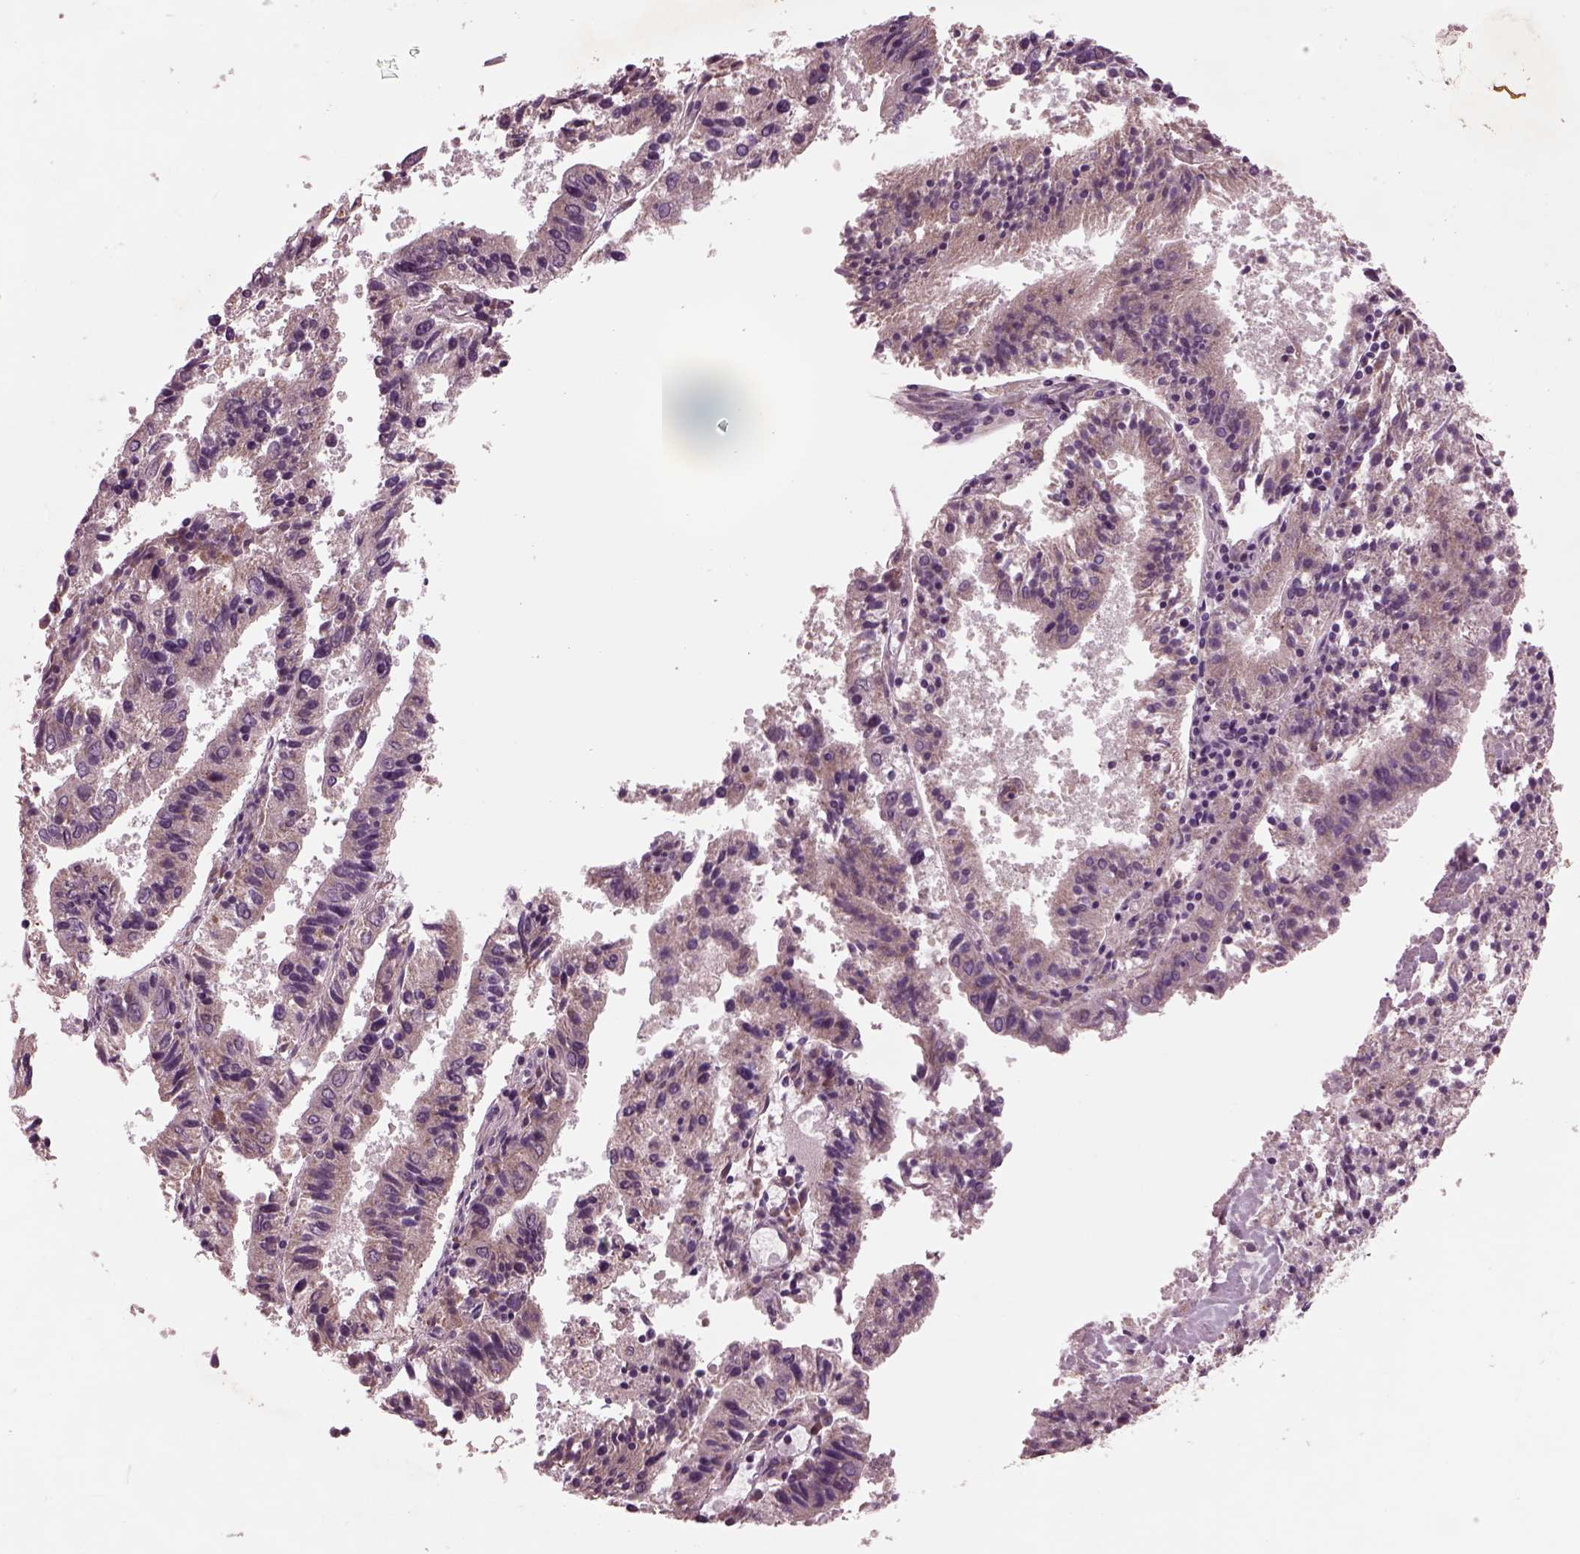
{"staining": {"intensity": "weak", "quantity": ">75%", "location": "cytoplasmic/membranous"}, "tissue": "endometrial cancer", "cell_type": "Tumor cells", "image_type": "cancer", "snomed": [{"axis": "morphology", "description": "Adenocarcinoma, NOS"}, {"axis": "topography", "description": "Endometrium"}], "caption": "This micrograph shows immunohistochemistry (IHC) staining of endometrial cancer (adenocarcinoma), with low weak cytoplasmic/membranous expression in about >75% of tumor cells.", "gene": "AP4M1", "patient": {"sex": "female", "age": 82}}